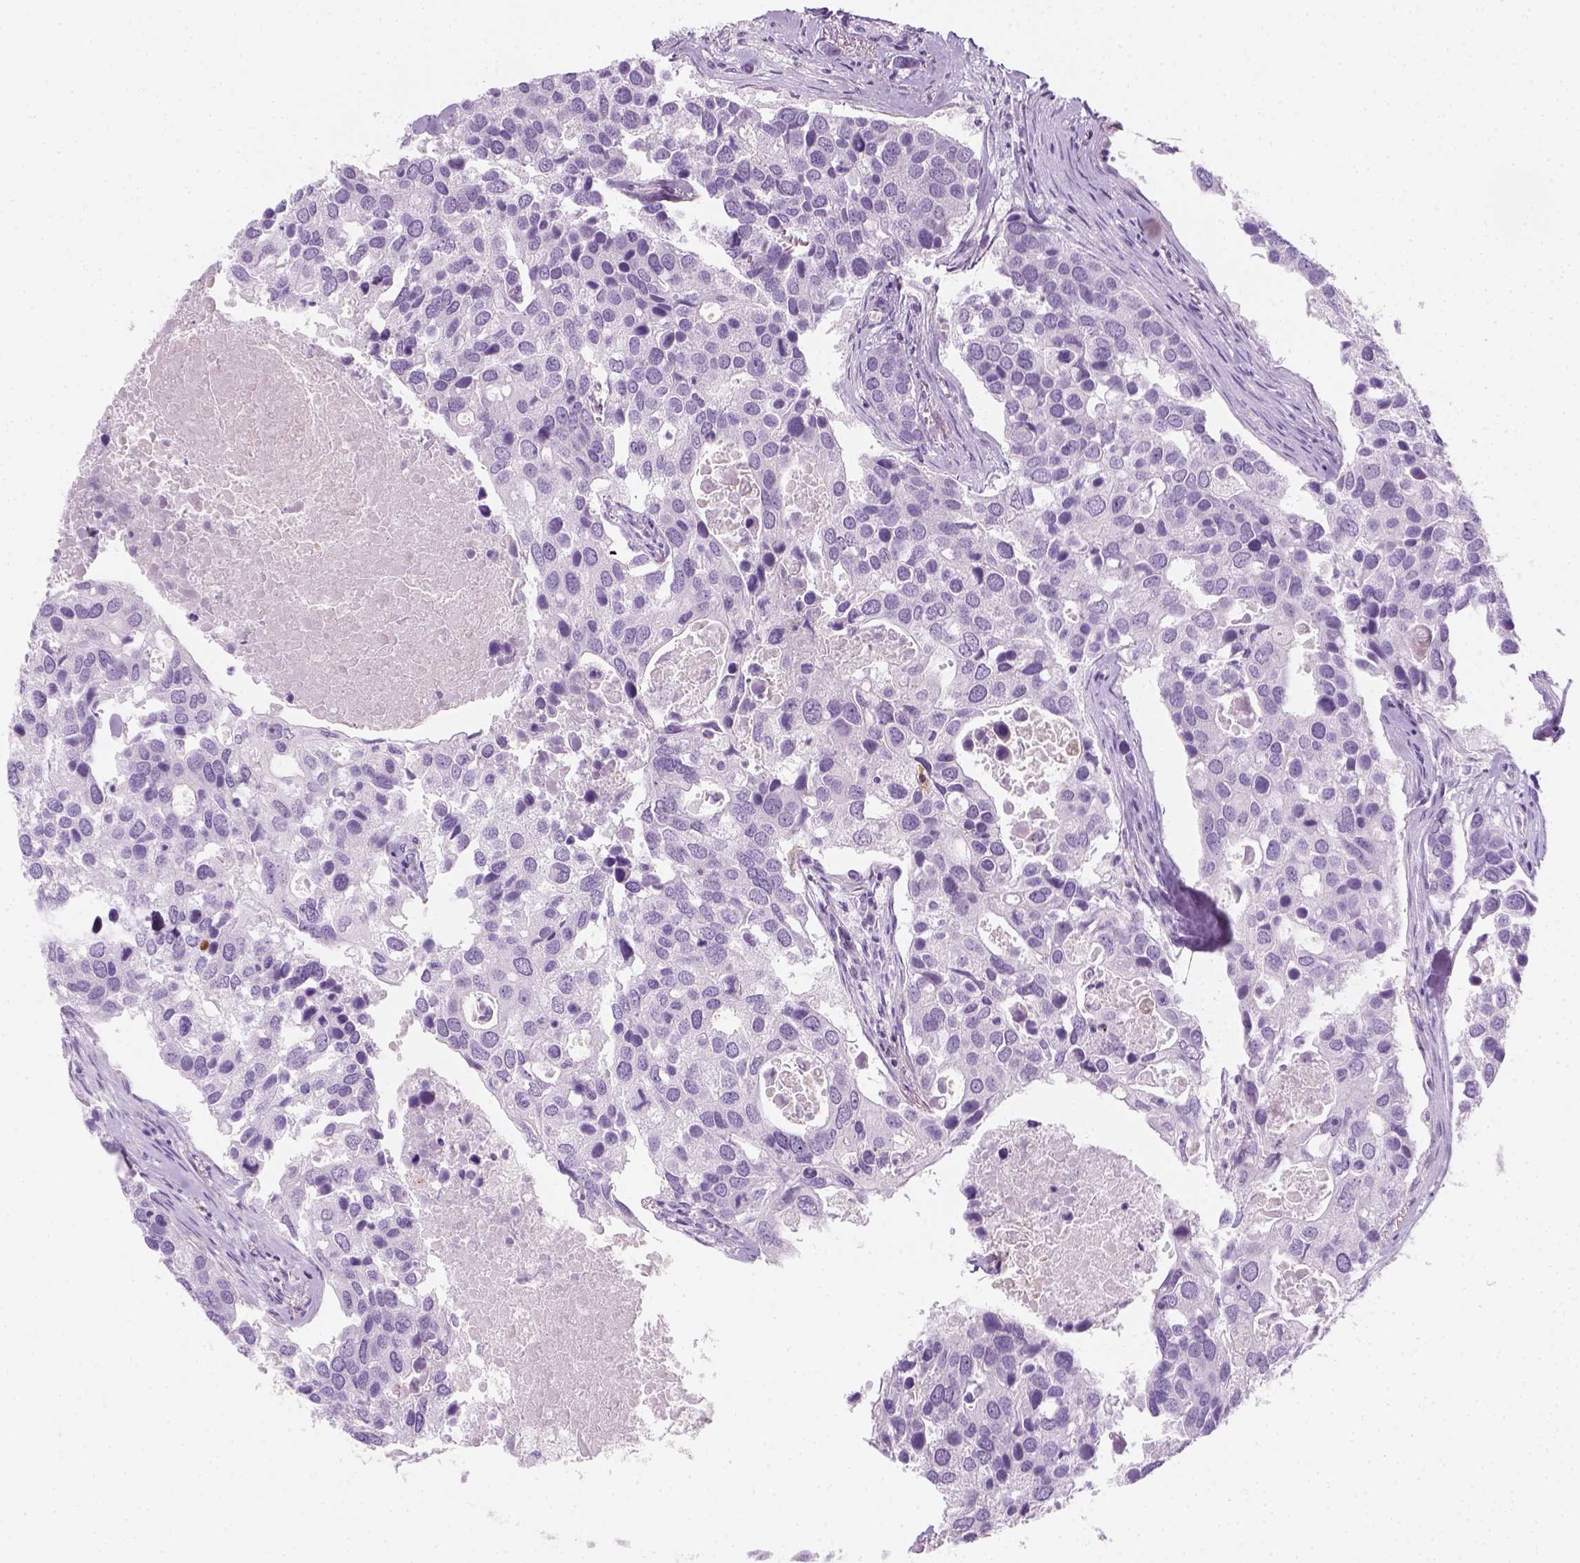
{"staining": {"intensity": "negative", "quantity": "none", "location": "none"}, "tissue": "breast cancer", "cell_type": "Tumor cells", "image_type": "cancer", "snomed": [{"axis": "morphology", "description": "Duct carcinoma"}, {"axis": "topography", "description": "Breast"}], "caption": "Immunohistochemistry of breast cancer (intraductal carcinoma) displays no staining in tumor cells. Nuclei are stained in blue.", "gene": "AQP3", "patient": {"sex": "female", "age": 83}}